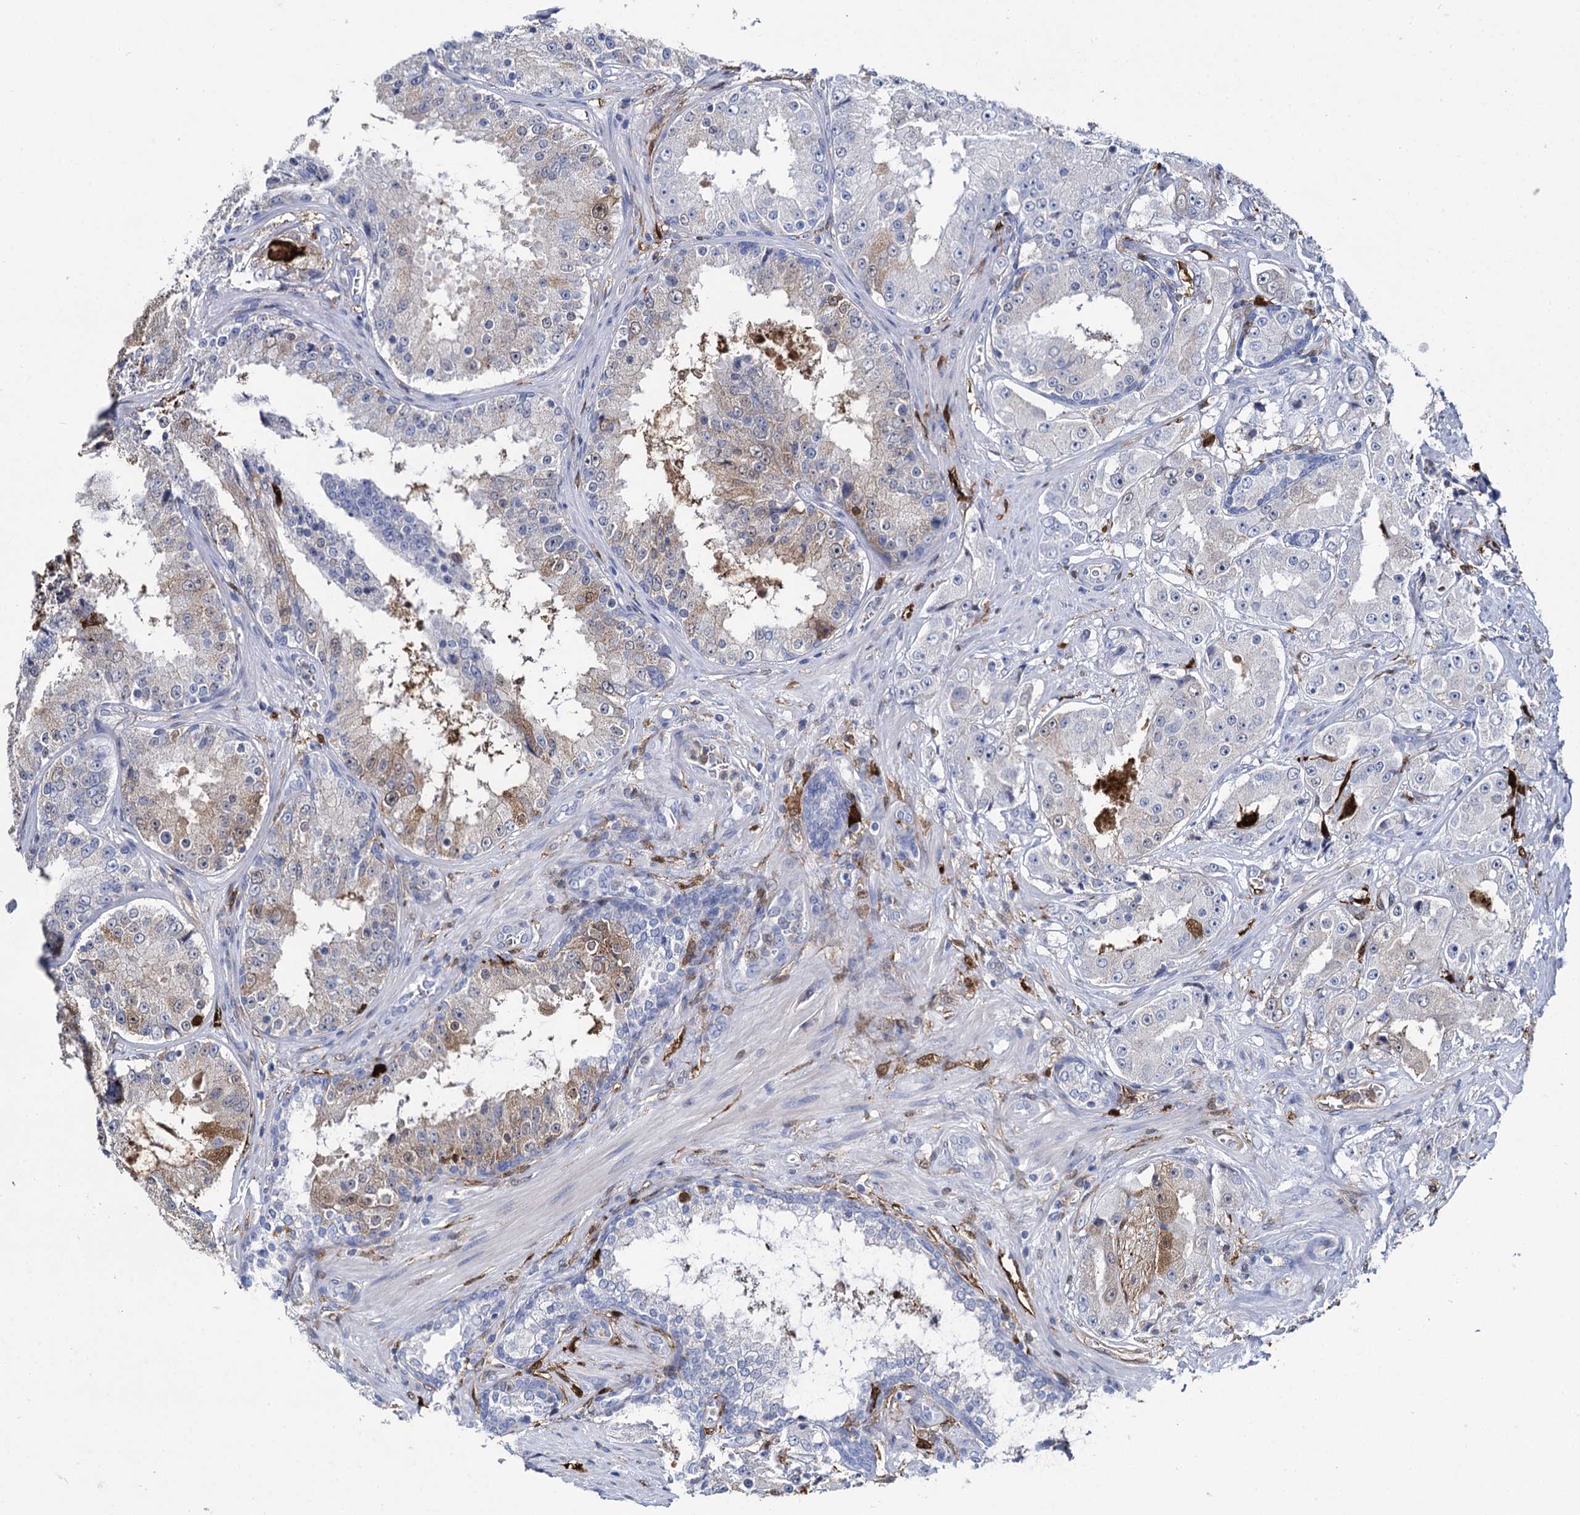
{"staining": {"intensity": "moderate", "quantity": "<25%", "location": "cytoplasmic/membranous,nuclear"}, "tissue": "prostate cancer", "cell_type": "Tumor cells", "image_type": "cancer", "snomed": [{"axis": "morphology", "description": "Adenocarcinoma, High grade"}, {"axis": "topography", "description": "Prostate"}], "caption": "The image displays staining of prostate cancer, revealing moderate cytoplasmic/membranous and nuclear protein positivity (brown color) within tumor cells. (IHC, brightfield microscopy, high magnification).", "gene": "FABP5", "patient": {"sex": "male", "age": 73}}